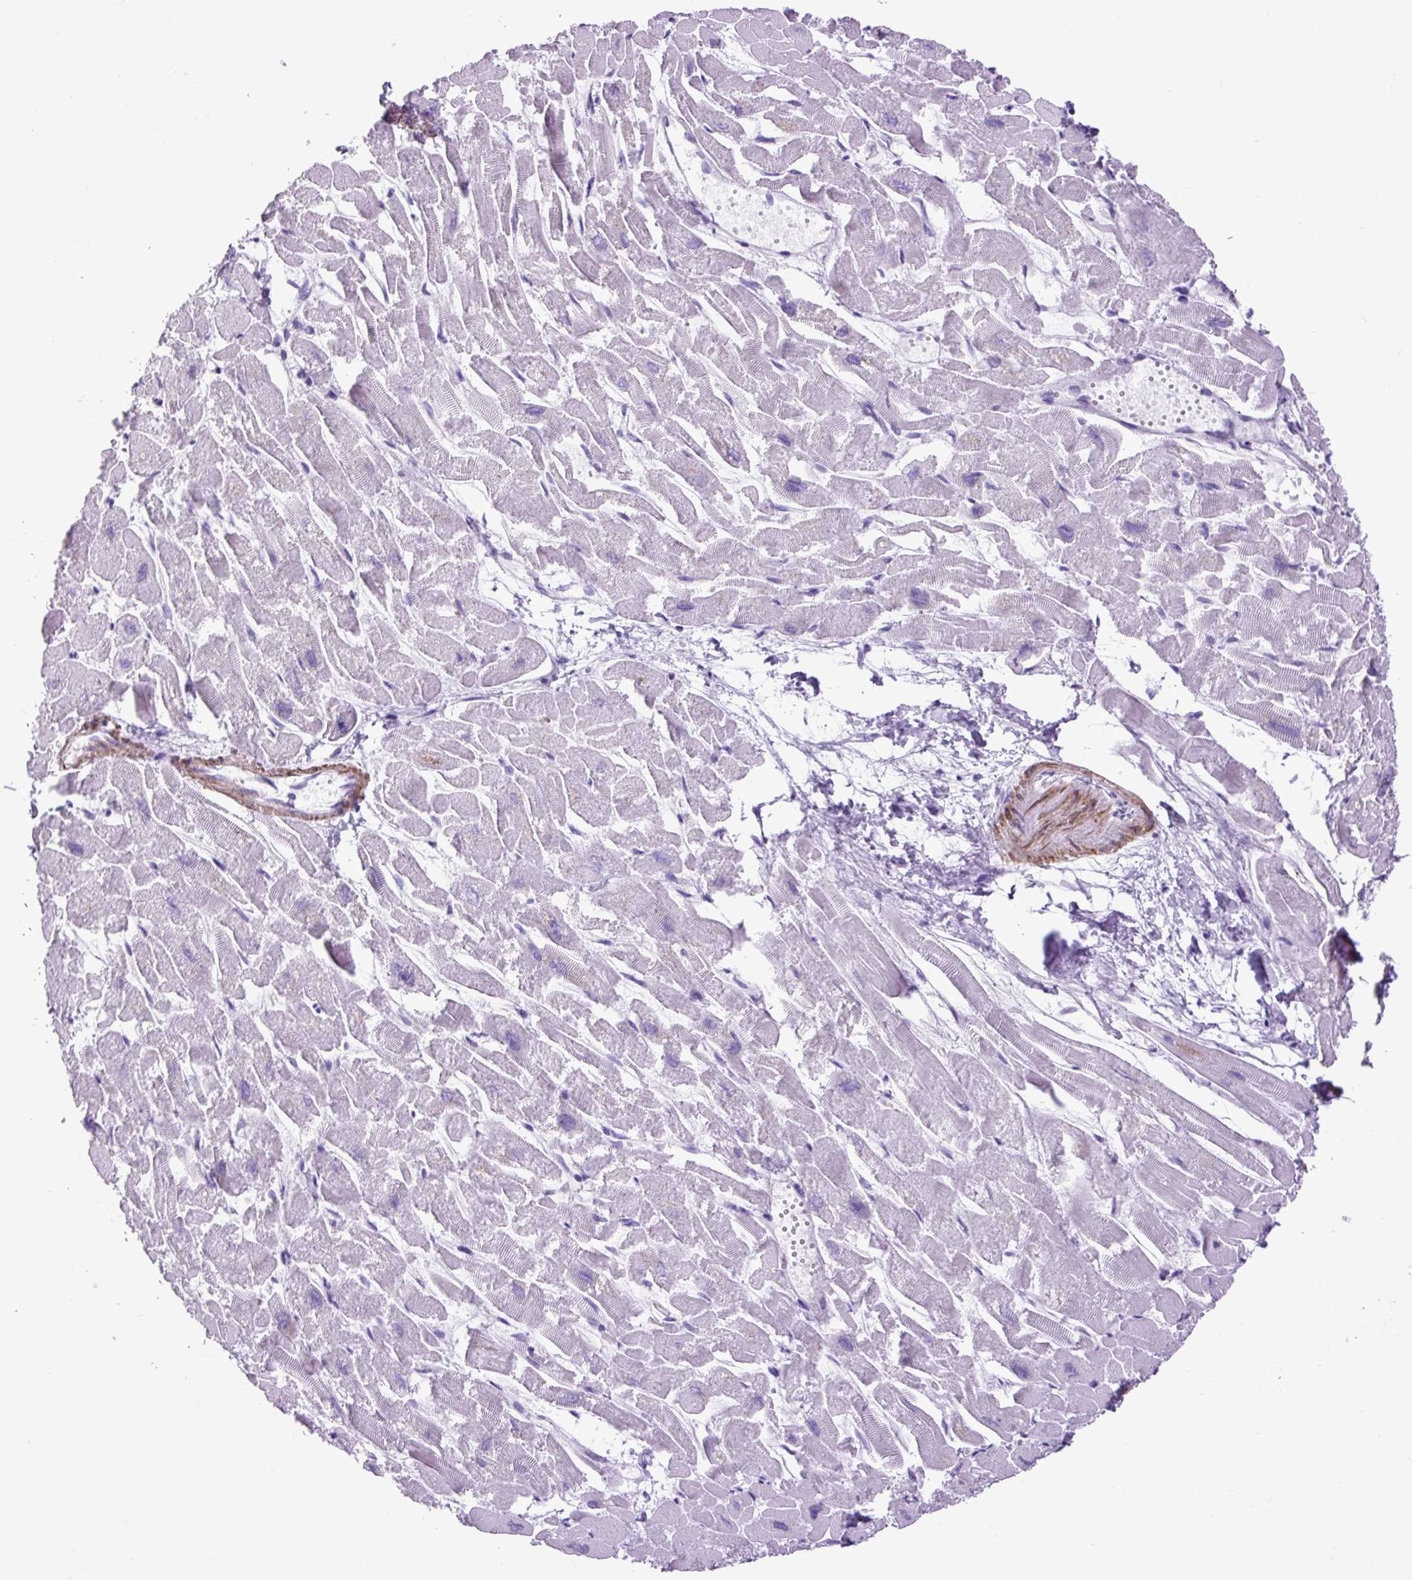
{"staining": {"intensity": "negative", "quantity": "none", "location": "none"}, "tissue": "heart muscle", "cell_type": "Cardiomyocytes", "image_type": "normal", "snomed": [{"axis": "morphology", "description": "Normal tissue, NOS"}, {"axis": "topography", "description": "Heart"}], "caption": "DAB immunohistochemical staining of normal human heart muscle demonstrates no significant staining in cardiomyocytes. (DAB immunohistochemistry (IHC) with hematoxylin counter stain).", "gene": "DPP6", "patient": {"sex": "male", "age": 54}}